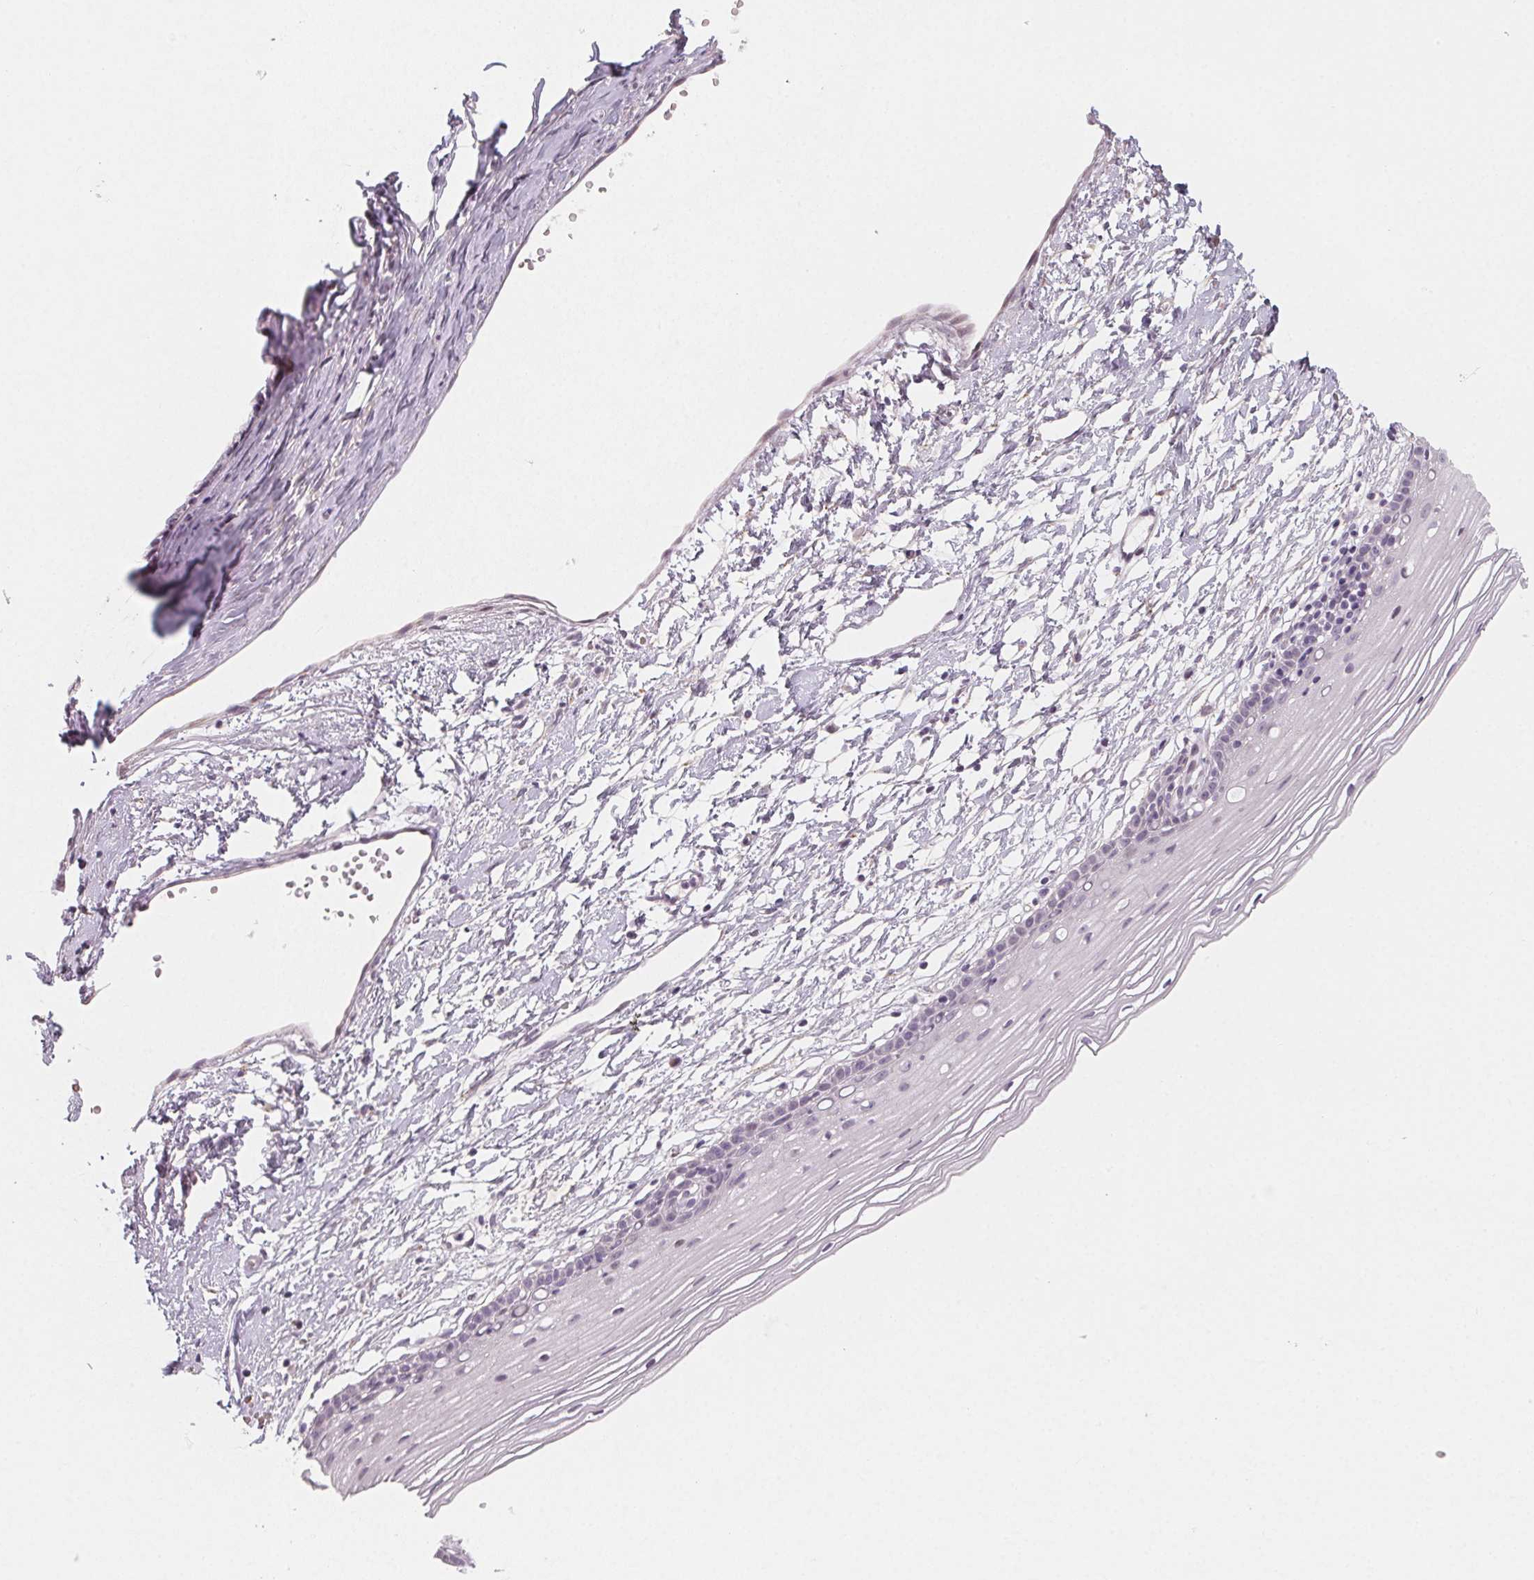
{"staining": {"intensity": "weak", "quantity": "<25%", "location": "cytoplasmic/membranous"}, "tissue": "cervix", "cell_type": "Glandular cells", "image_type": "normal", "snomed": [{"axis": "morphology", "description": "Normal tissue, NOS"}, {"axis": "topography", "description": "Cervix"}], "caption": "The image displays no staining of glandular cells in benign cervix. Nuclei are stained in blue.", "gene": "CCDC96", "patient": {"sex": "female", "age": 40}}